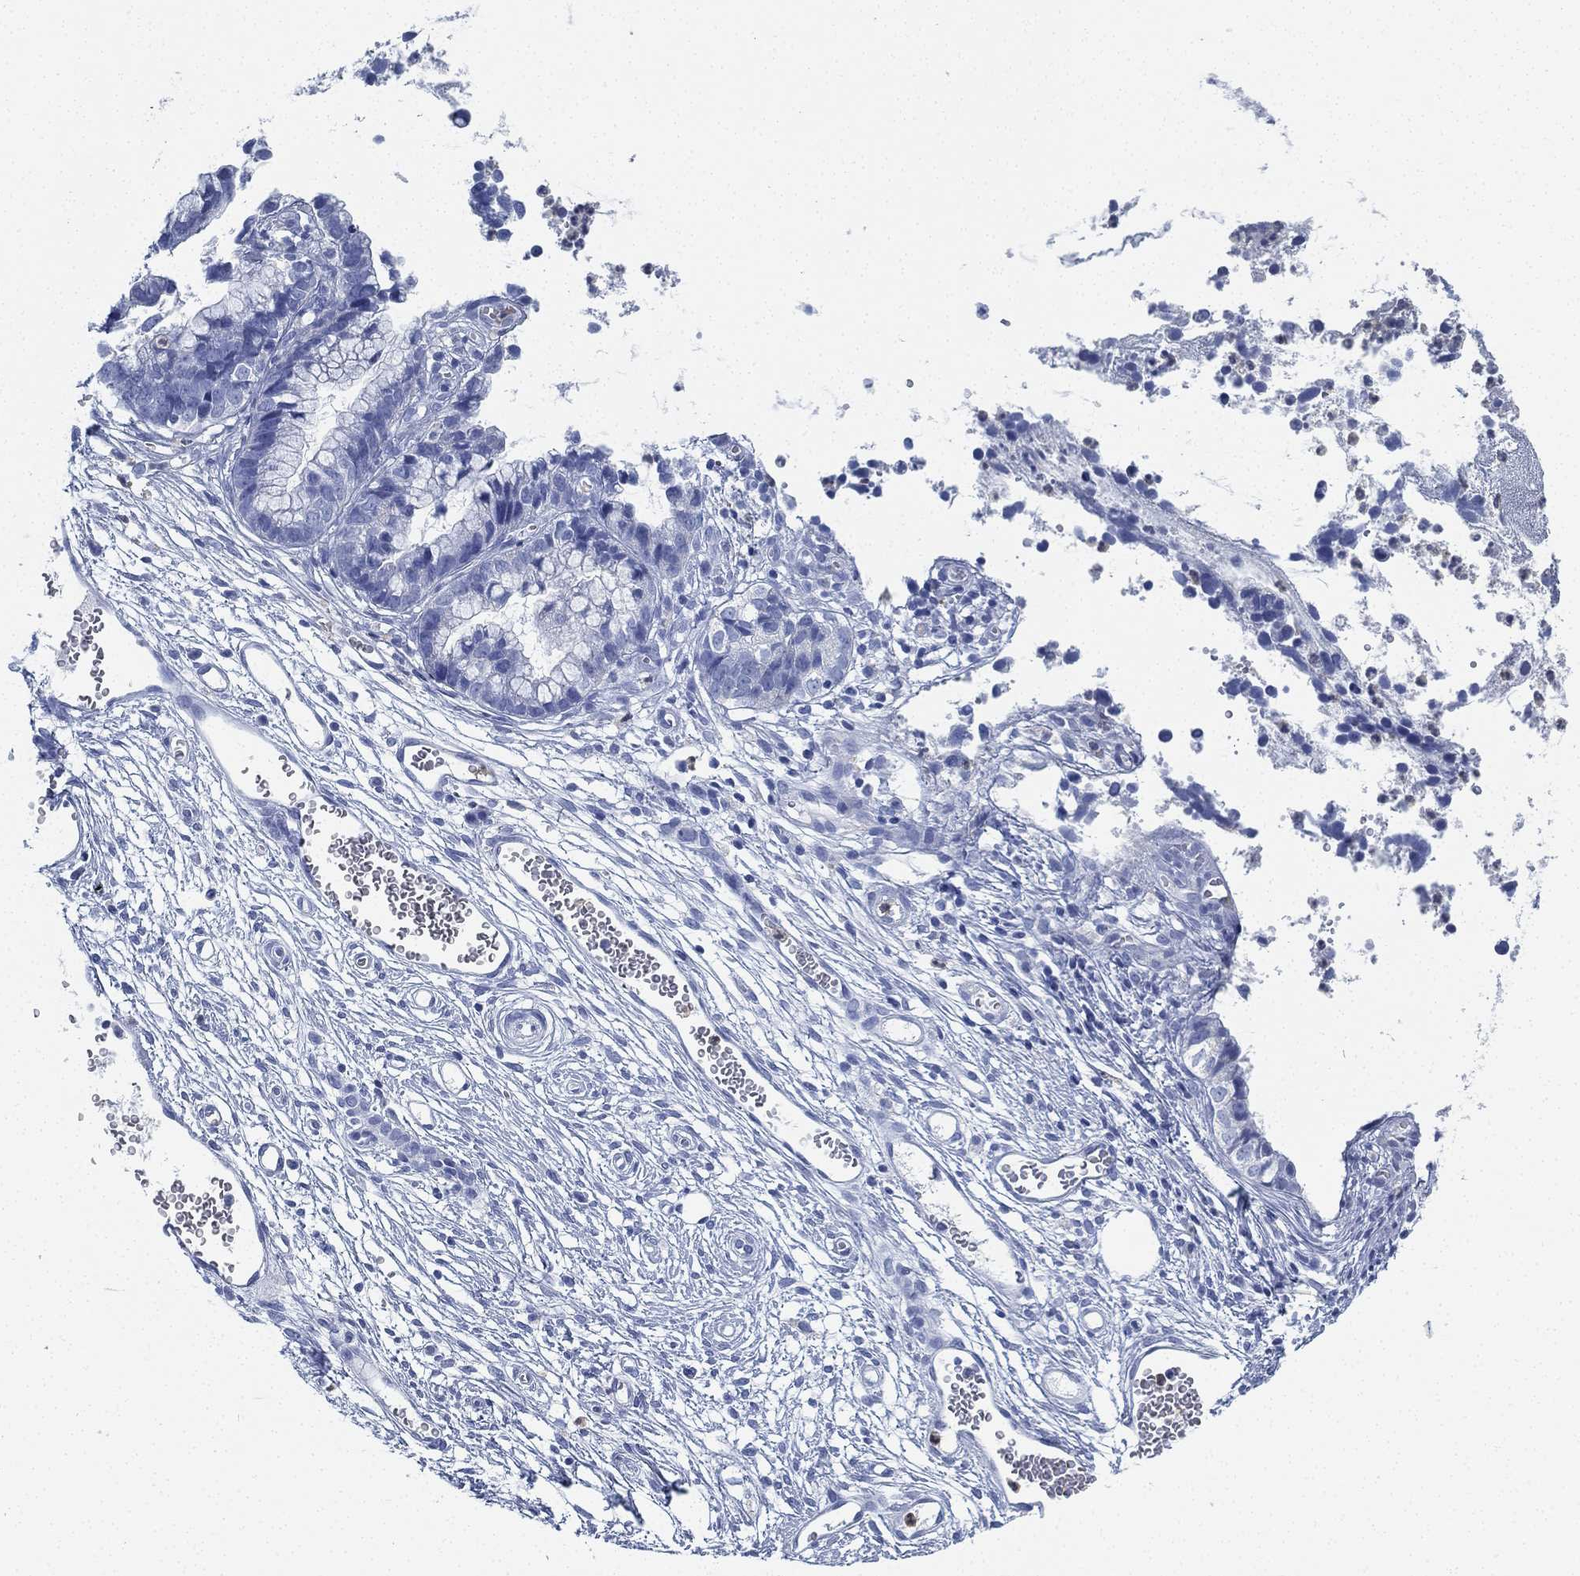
{"staining": {"intensity": "negative", "quantity": "none", "location": "none"}, "tissue": "cervical cancer", "cell_type": "Tumor cells", "image_type": "cancer", "snomed": [{"axis": "morphology", "description": "Adenocarcinoma, NOS"}, {"axis": "topography", "description": "Cervix"}], "caption": "Immunohistochemistry micrograph of neoplastic tissue: cervical cancer stained with DAB (3,3'-diaminobenzidine) reveals no significant protein positivity in tumor cells.", "gene": "DEFB121", "patient": {"sex": "female", "age": 44}}